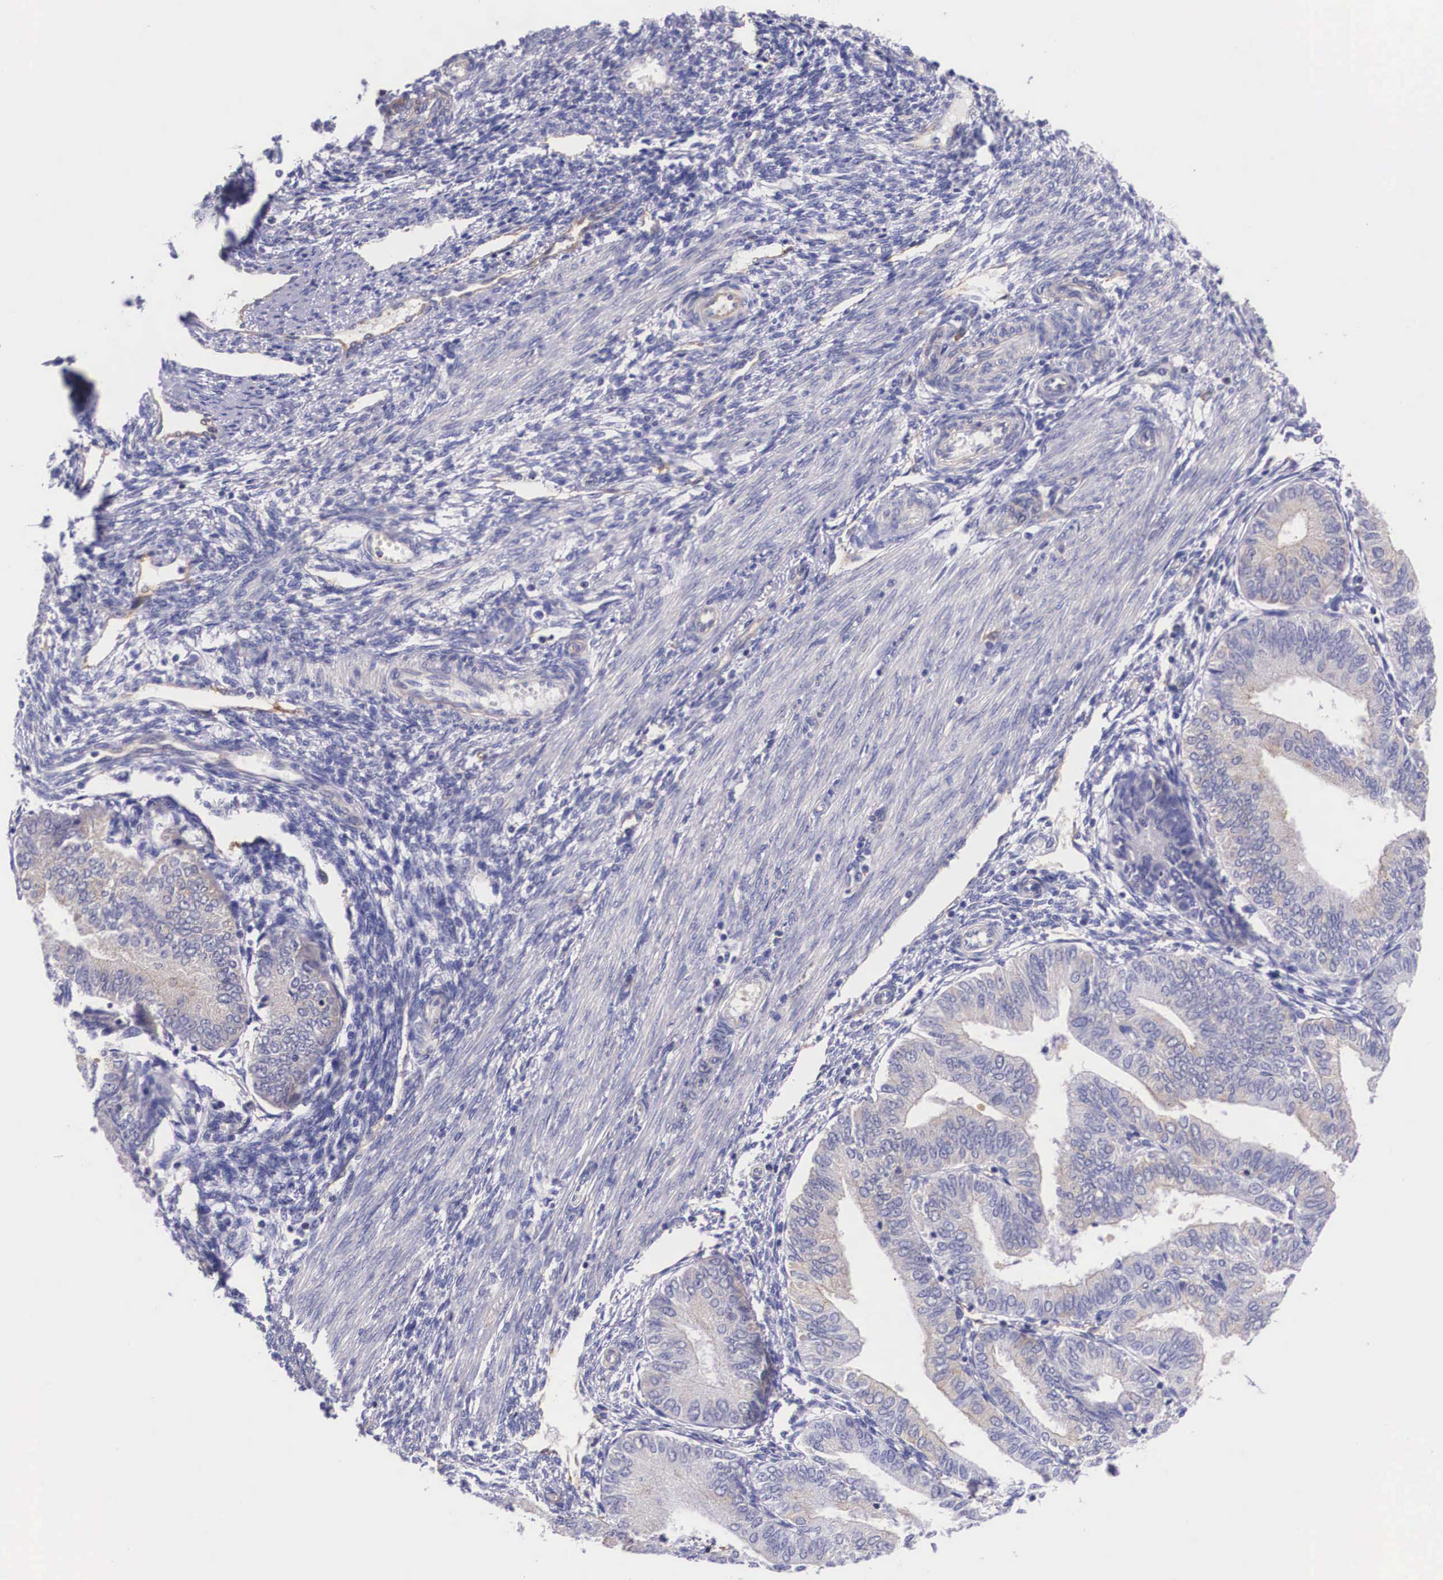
{"staining": {"intensity": "weak", "quantity": "<25%", "location": "cytoplasmic/membranous"}, "tissue": "endometrial cancer", "cell_type": "Tumor cells", "image_type": "cancer", "snomed": [{"axis": "morphology", "description": "Adenocarcinoma, NOS"}, {"axis": "topography", "description": "Endometrium"}], "caption": "High magnification brightfield microscopy of endometrial adenocarcinoma stained with DAB (brown) and counterstained with hematoxylin (blue): tumor cells show no significant expression. The staining was performed using DAB (3,3'-diaminobenzidine) to visualize the protein expression in brown, while the nuclei were stained in blue with hematoxylin (Magnification: 20x).", "gene": "BCAR1", "patient": {"sex": "female", "age": 51}}